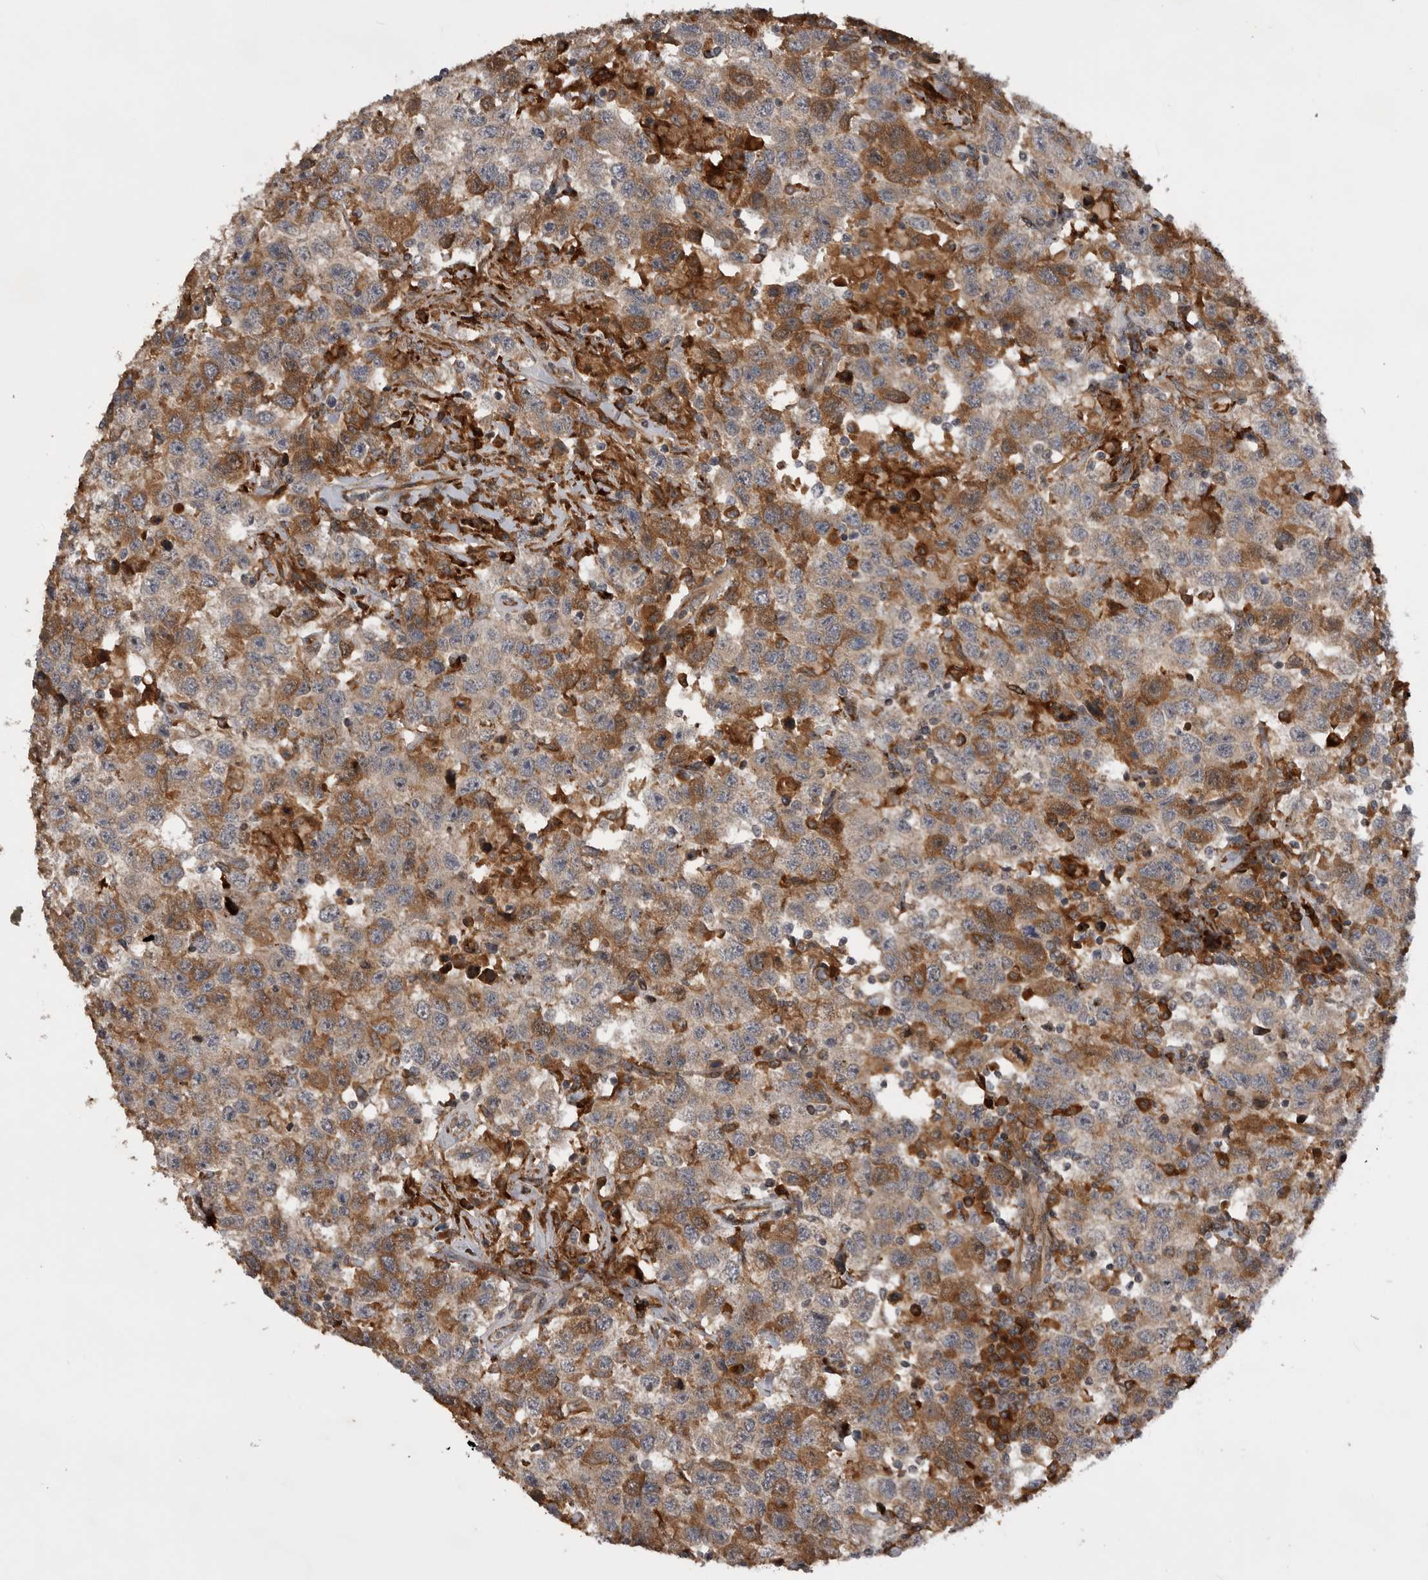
{"staining": {"intensity": "moderate", "quantity": "25%-75%", "location": "cytoplasmic/membranous"}, "tissue": "testis cancer", "cell_type": "Tumor cells", "image_type": "cancer", "snomed": [{"axis": "morphology", "description": "Seminoma, NOS"}, {"axis": "topography", "description": "Testis"}], "caption": "Testis cancer (seminoma) stained with IHC demonstrates moderate cytoplasmic/membranous expression in about 25%-75% of tumor cells.", "gene": "RAB3GAP2", "patient": {"sex": "male", "age": 41}}